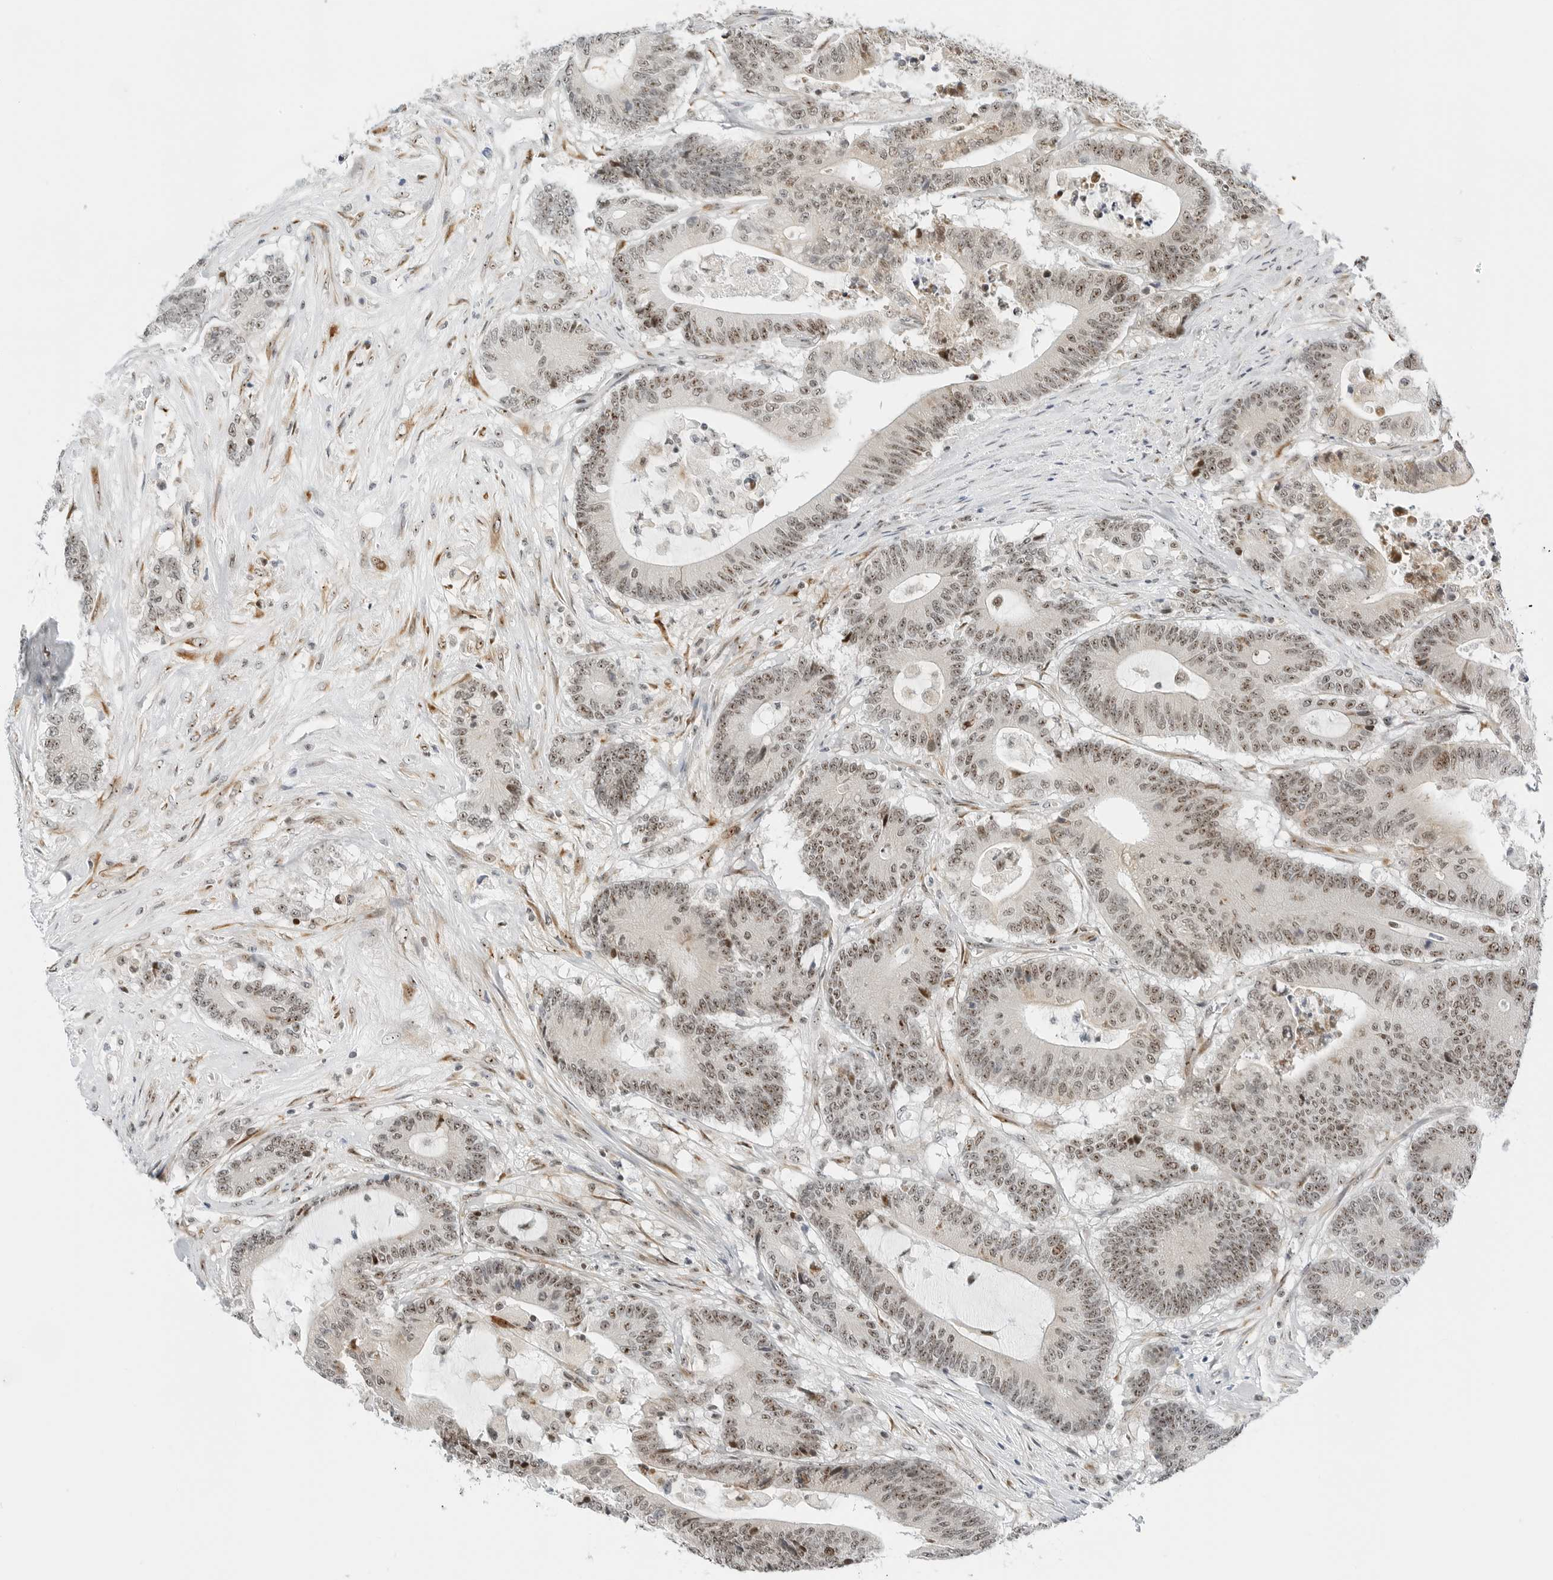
{"staining": {"intensity": "moderate", "quantity": ">75%", "location": "nuclear"}, "tissue": "colorectal cancer", "cell_type": "Tumor cells", "image_type": "cancer", "snomed": [{"axis": "morphology", "description": "Adenocarcinoma, NOS"}, {"axis": "topography", "description": "Colon"}], "caption": "IHC image of human colorectal cancer stained for a protein (brown), which reveals medium levels of moderate nuclear expression in approximately >75% of tumor cells.", "gene": "RIMKLA", "patient": {"sex": "female", "age": 84}}